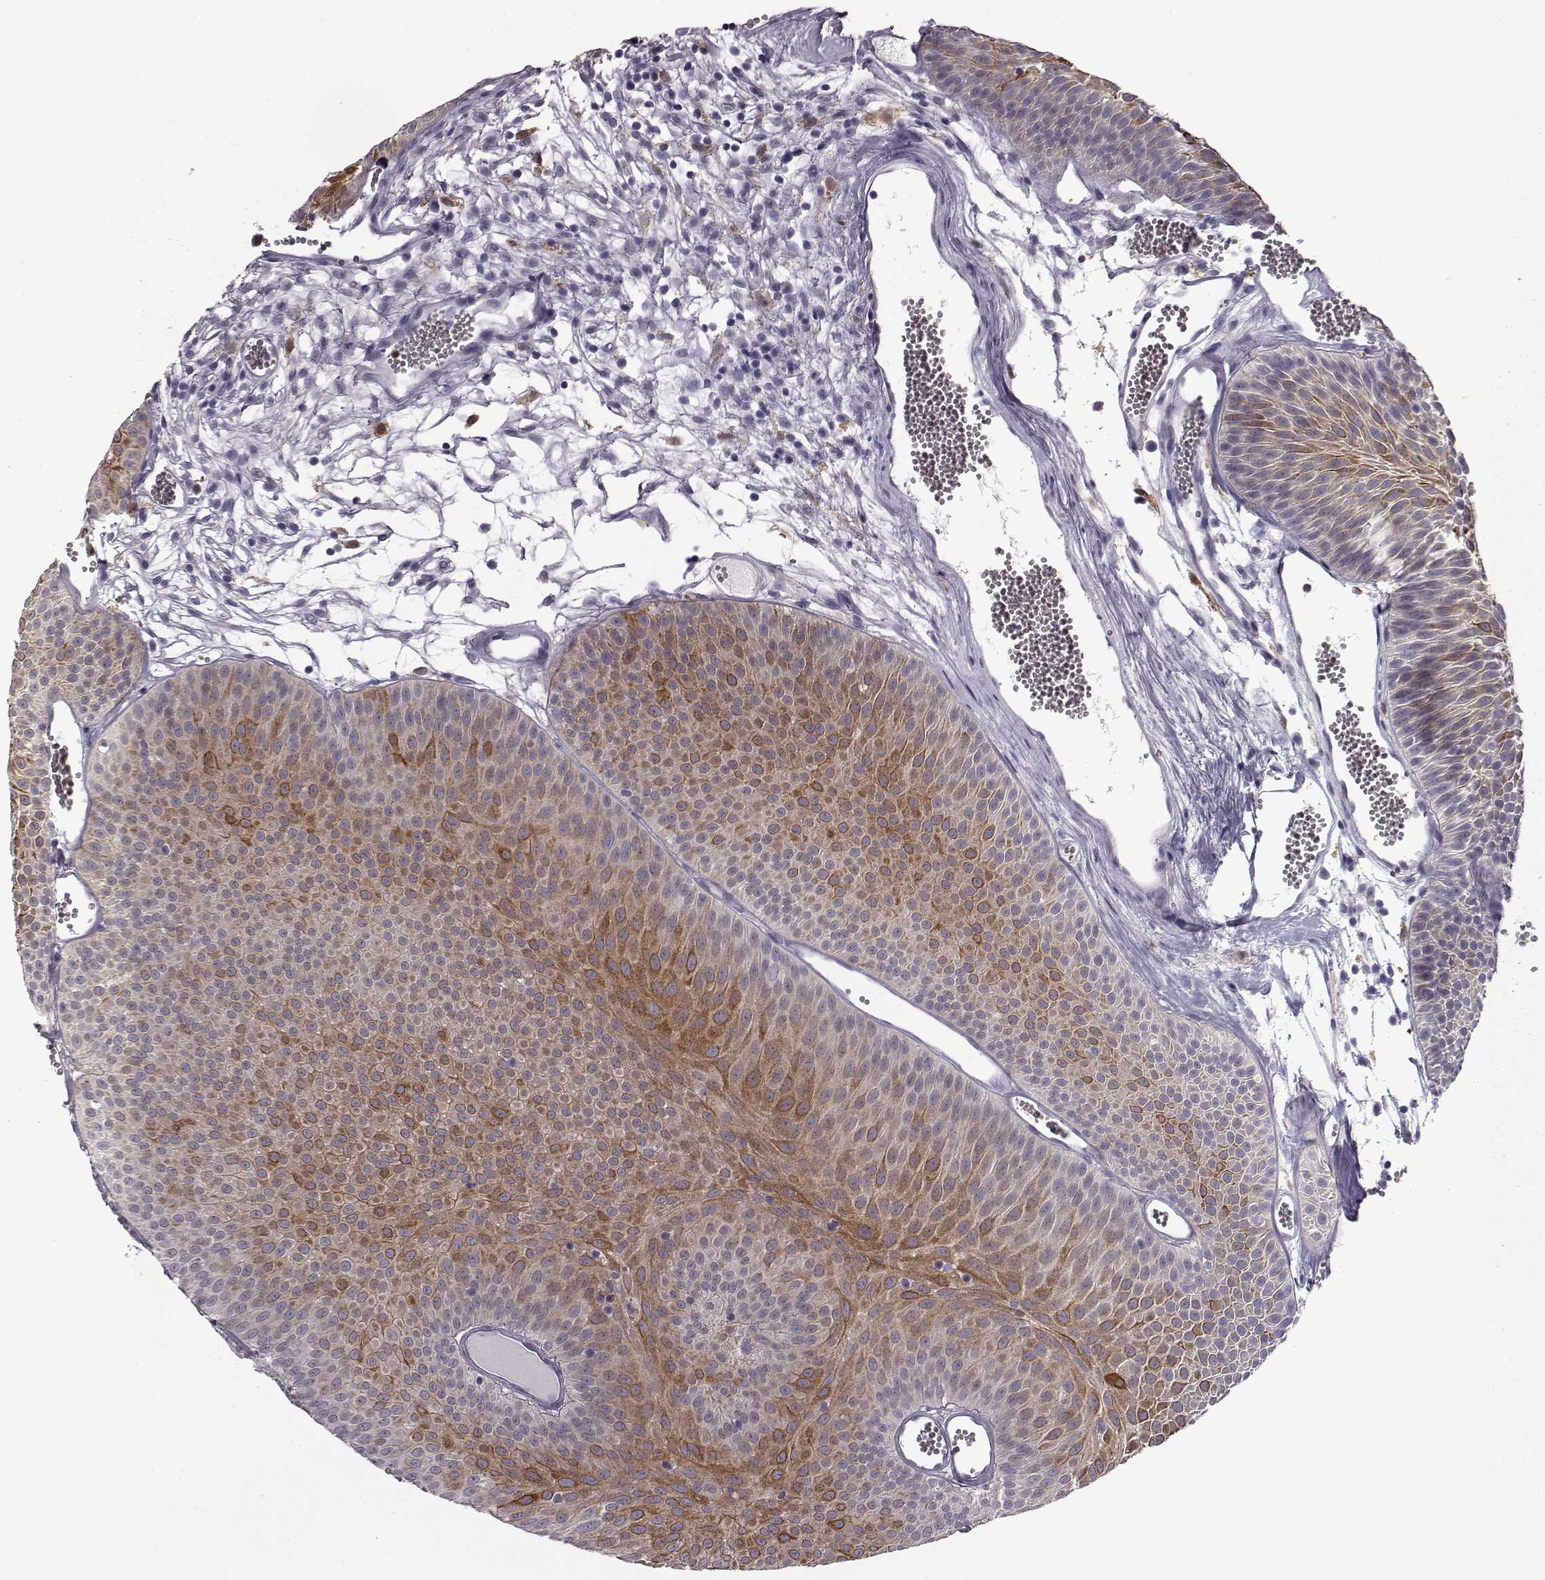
{"staining": {"intensity": "strong", "quantity": ">75%", "location": "cytoplasmic/membranous"}, "tissue": "urothelial cancer", "cell_type": "Tumor cells", "image_type": "cancer", "snomed": [{"axis": "morphology", "description": "Urothelial carcinoma, Low grade"}, {"axis": "topography", "description": "Urinary bladder"}], "caption": "DAB immunohistochemical staining of low-grade urothelial carcinoma exhibits strong cytoplasmic/membranous protein expression in about >75% of tumor cells.", "gene": "PRR9", "patient": {"sex": "male", "age": 52}}